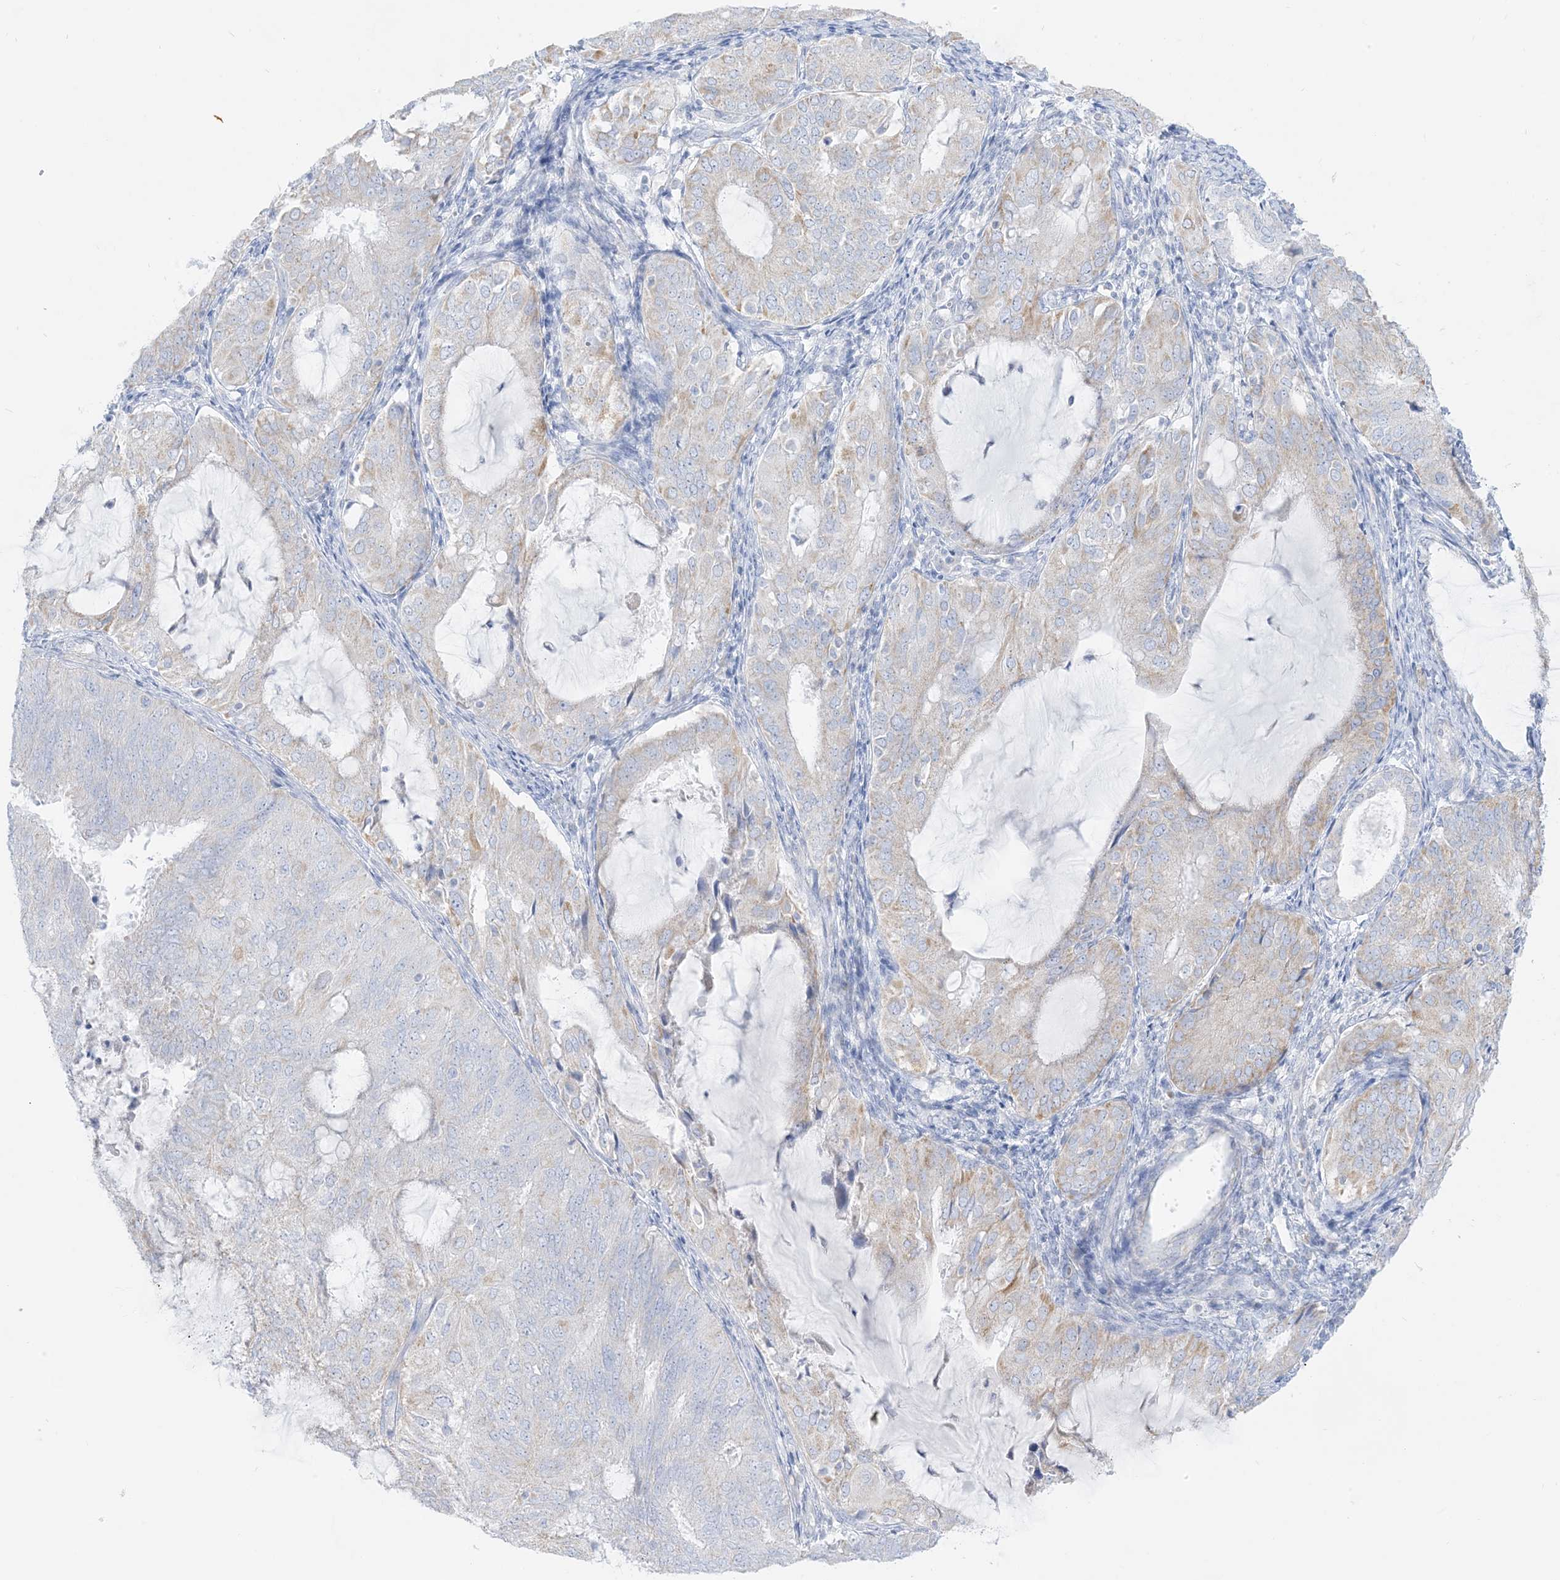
{"staining": {"intensity": "weak", "quantity": "<25%", "location": "cytoplasmic/membranous"}, "tissue": "endometrial cancer", "cell_type": "Tumor cells", "image_type": "cancer", "snomed": [{"axis": "morphology", "description": "Adenocarcinoma, NOS"}, {"axis": "topography", "description": "Endometrium"}], "caption": "Immunohistochemistry micrograph of neoplastic tissue: endometrial cancer stained with DAB (3,3'-diaminobenzidine) displays no significant protein staining in tumor cells.", "gene": "SLC26A3", "patient": {"sex": "female", "age": 81}}